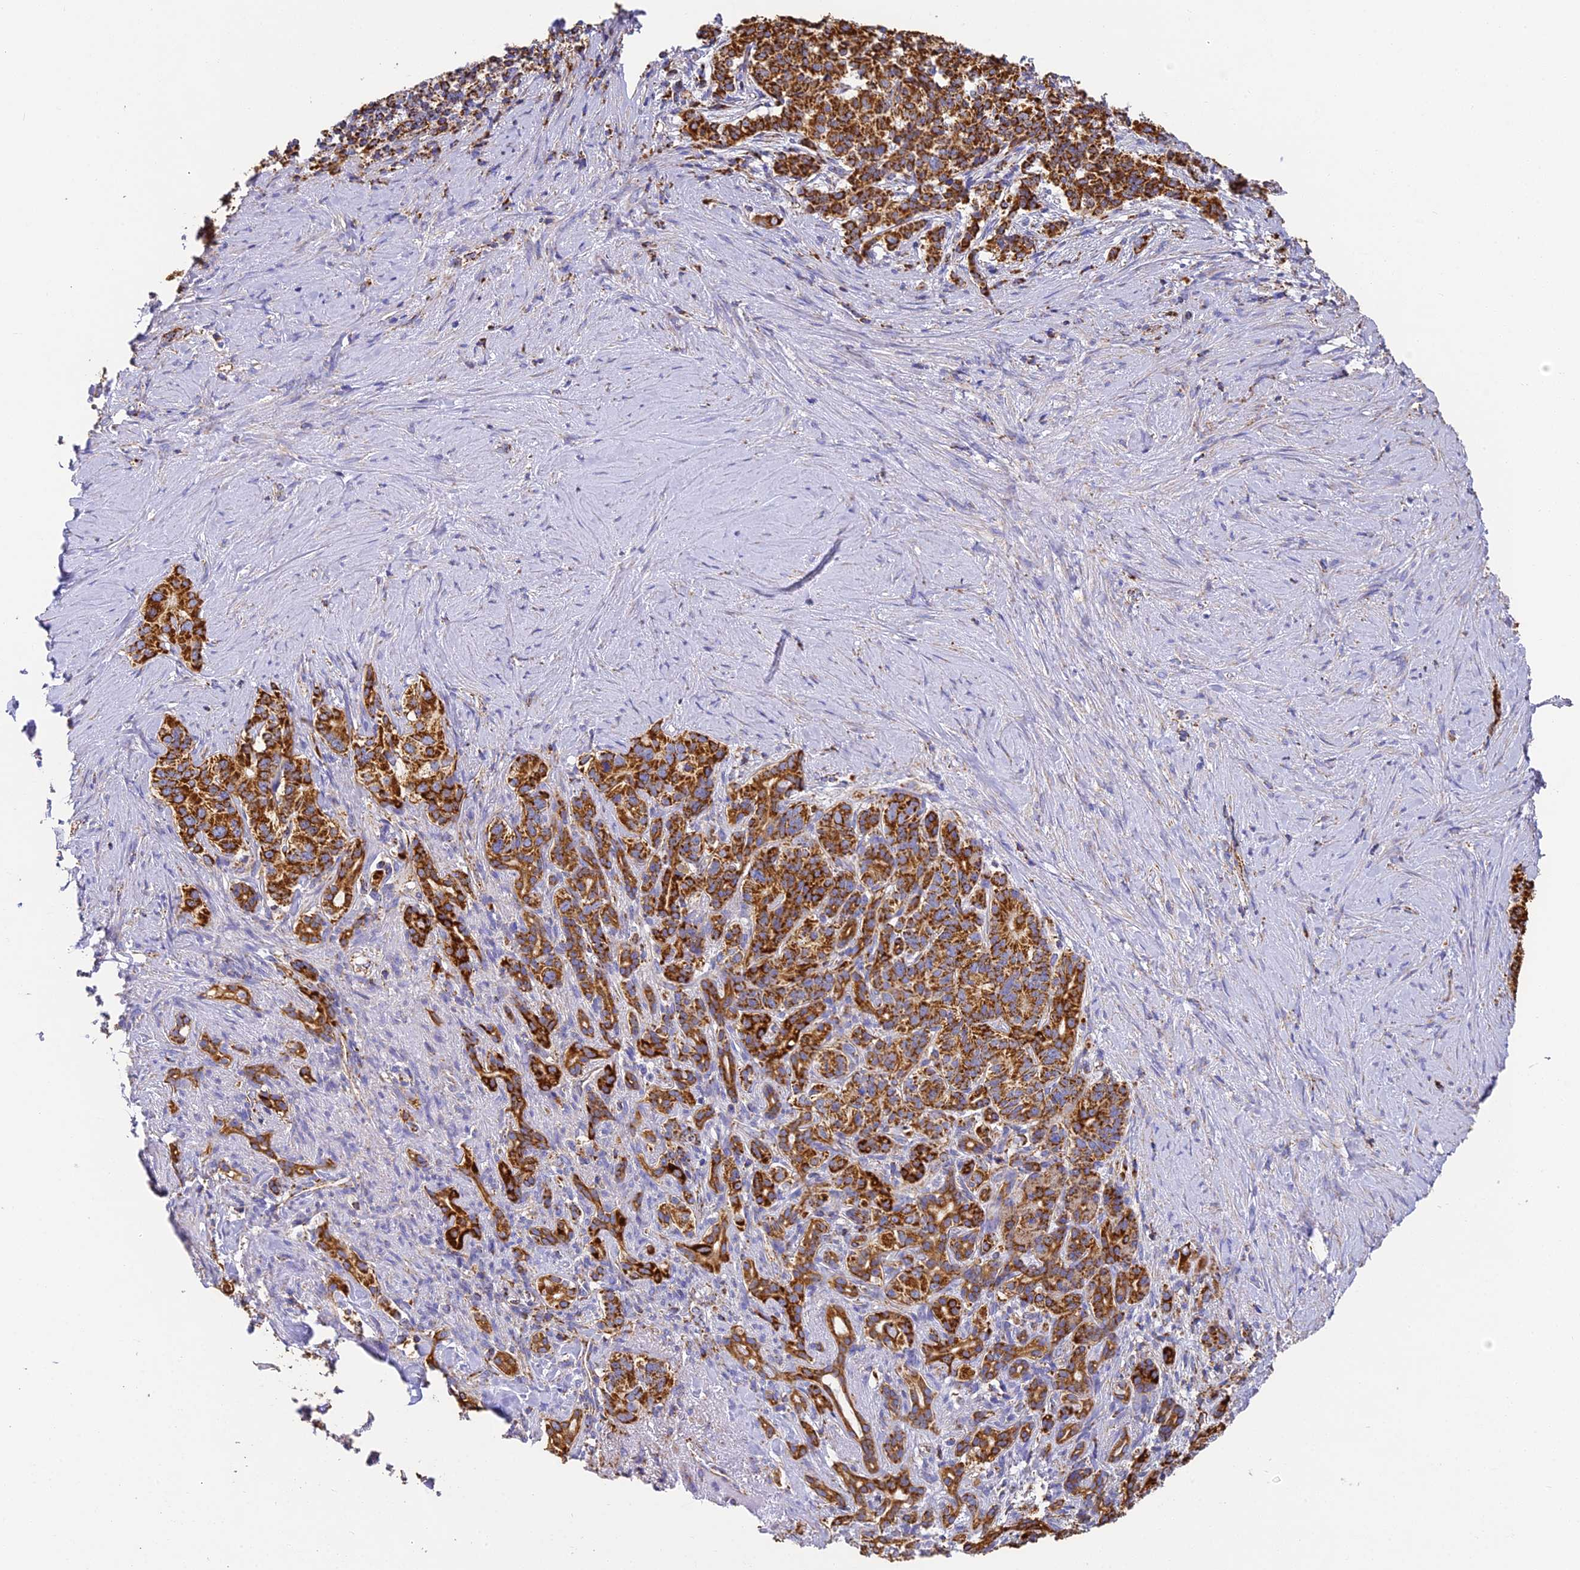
{"staining": {"intensity": "strong", "quantity": ">75%", "location": "cytoplasmic/membranous"}, "tissue": "pancreatic cancer", "cell_type": "Tumor cells", "image_type": "cancer", "snomed": [{"axis": "morphology", "description": "Adenocarcinoma, NOS"}, {"axis": "topography", "description": "Pancreas"}], "caption": "This micrograph demonstrates immunohistochemistry staining of human pancreatic cancer, with high strong cytoplasmic/membranous expression in about >75% of tumor cells.", "gene": "COX6C", "patient": {"sex": "female", "age": 74}}